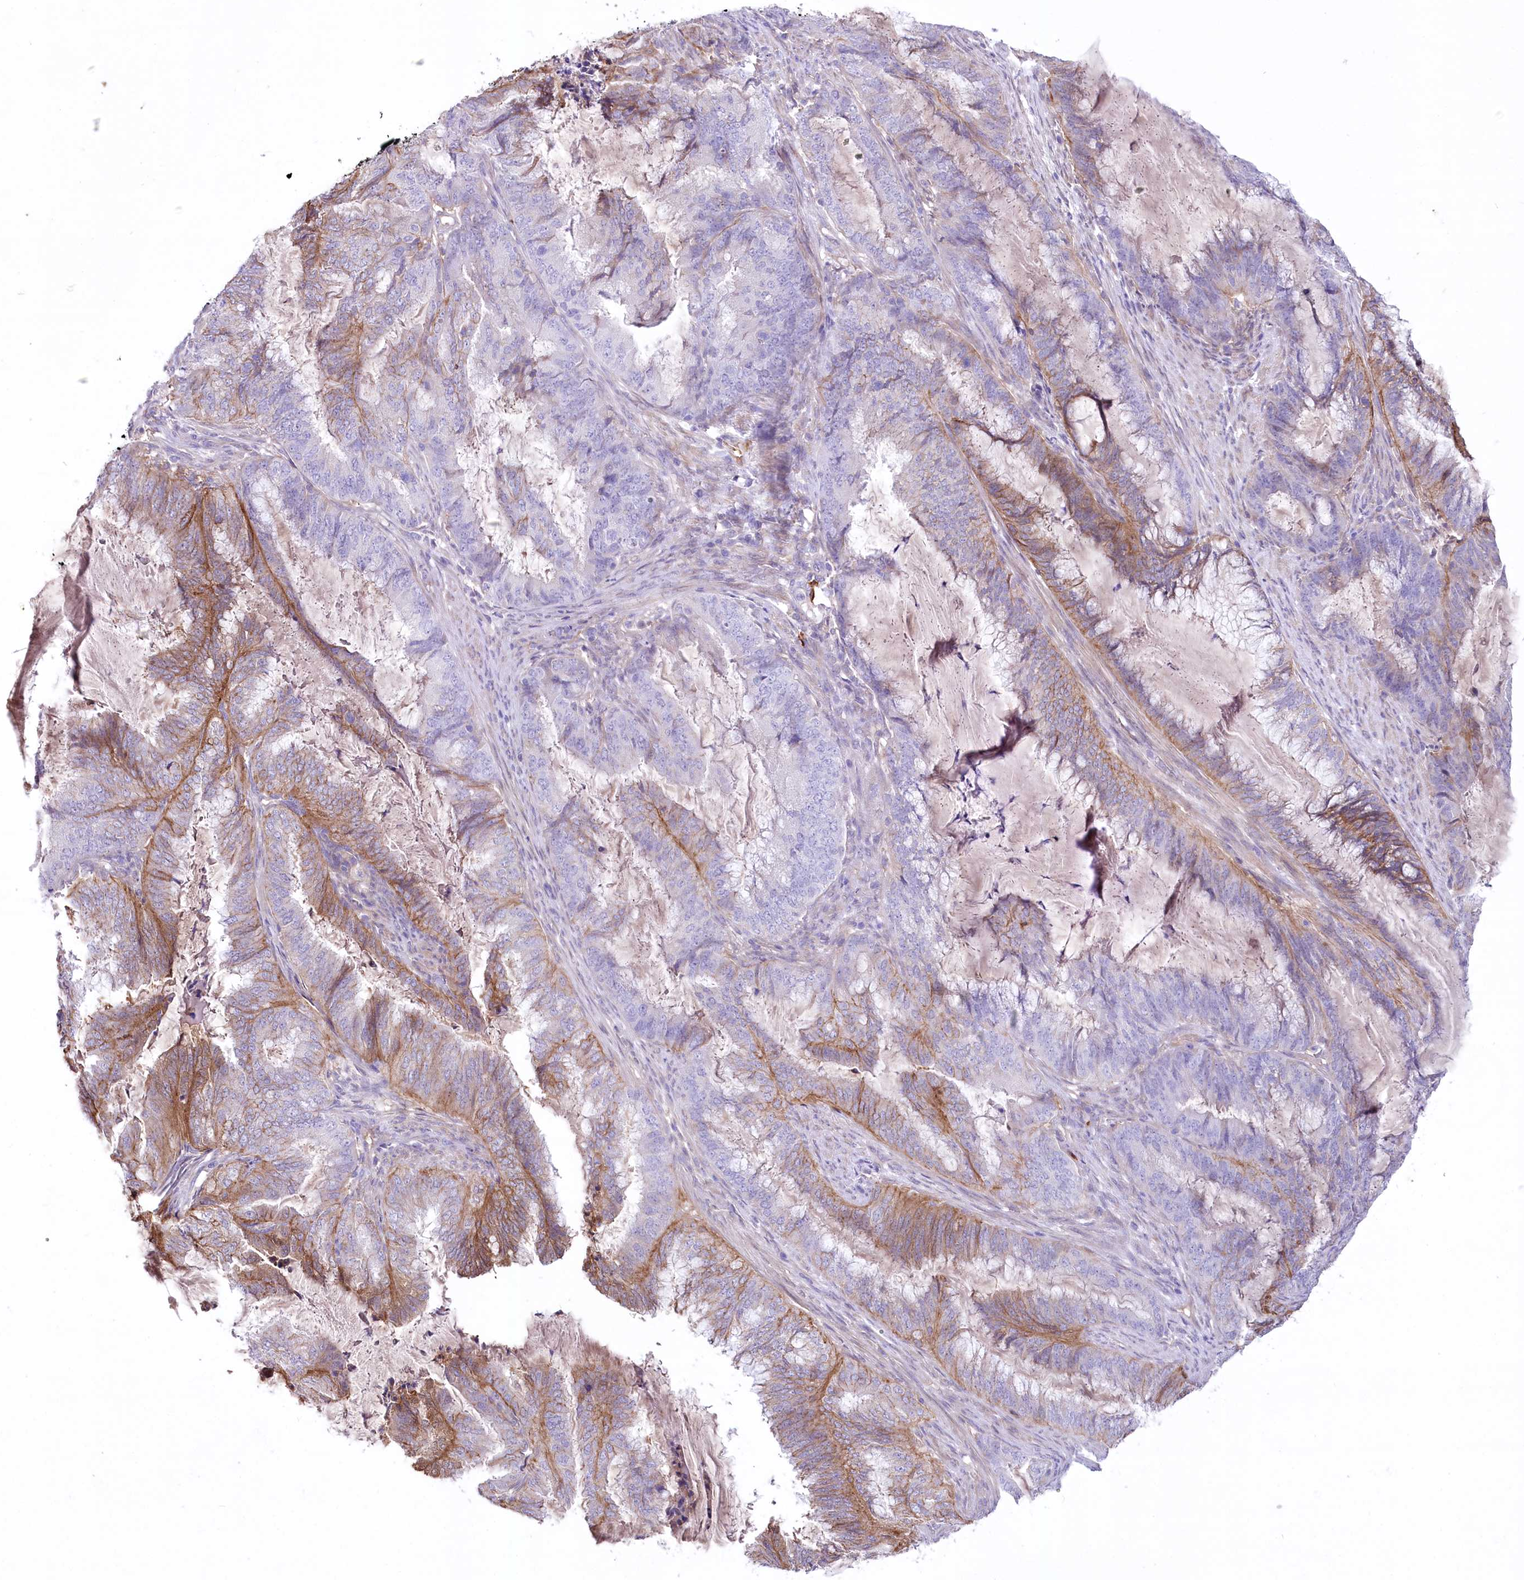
{"staining": {"intensity": "moderate", "quantity": "25%-75%", "location": "cytoplasmic/membranous"}, "tissue": "endometrial cancer", "cell_type": "Tumor cells", "image_type": "cancer", "snomed": [{"axis": "morphology", "description": "Adenocarcinoma, NOS"}, {"axis": "topography", "description": "Endometrium"}], "caption": "Tumor cells display medium levels of moderate cytoplasmic/membranous expression in about 25%-75% of cells in human endometrial cancer (adenocarcinoma).", "gene": "CEP164", "patient": {"sex": "female", "age": 51}}